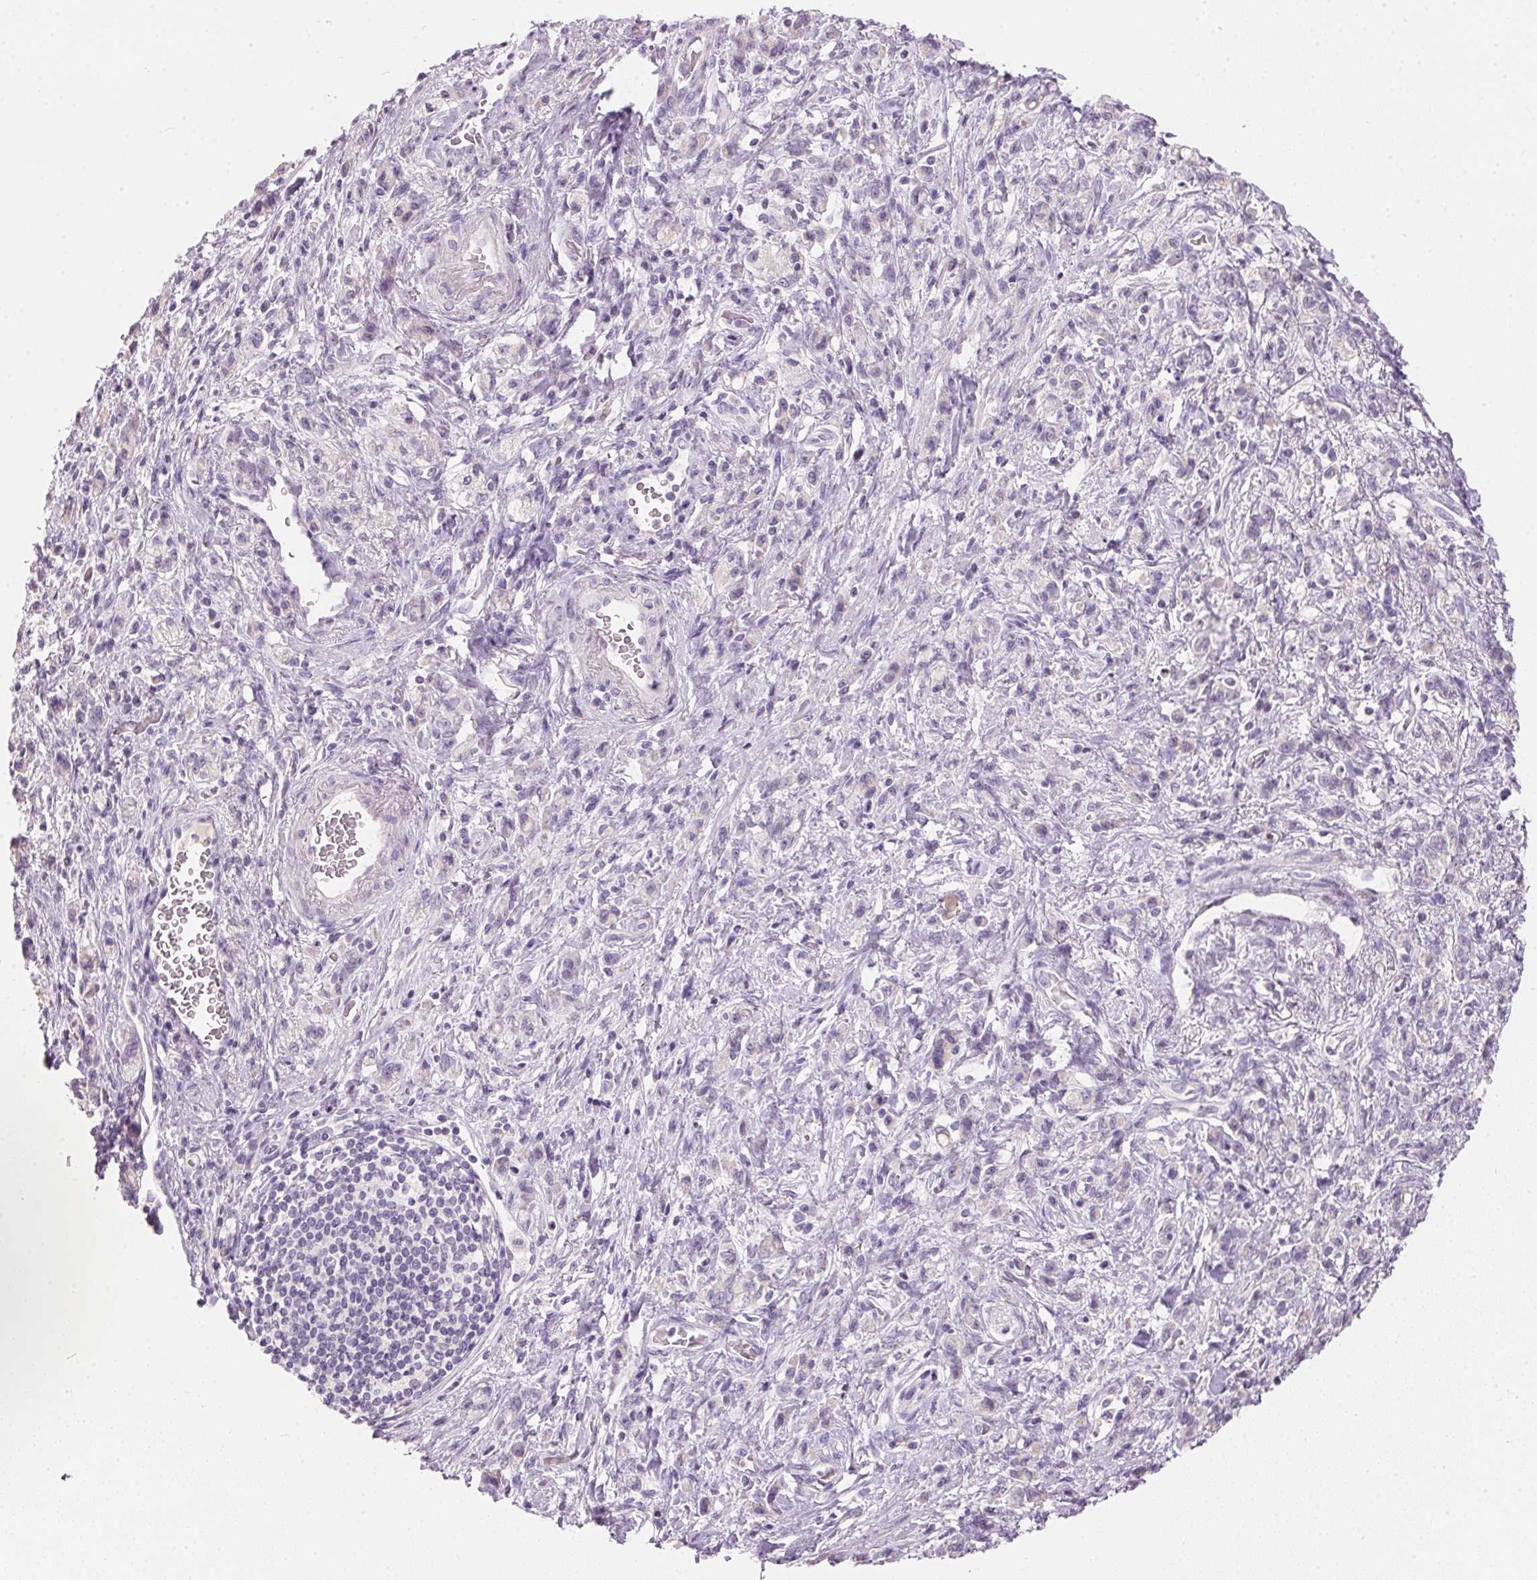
{"staining": {"intensity": "negative", "quantity": "none", "location": "none"}, "tissue": "stomach cancer", "cell_type": "Tumor cells", "image_type": "cancer", "snomed": [{"axis": "morphology", "description": "Adenocarcinoma, NOS"}, {"axis": "topography", "description": "Stomach"}], "caption": "High power microscopy image of an immunohistochemistry (IHC) micrograph of stomach adenocarcinoma, revealing no significant staining in tumor cells. (Brightfield microscopy of DAB (3,3'-diaminobenzidine) immunohistochemistry (IHC) at high magnification).", "gene": "HSD17B1", "patient": {"sex": "male", "age": 77}}